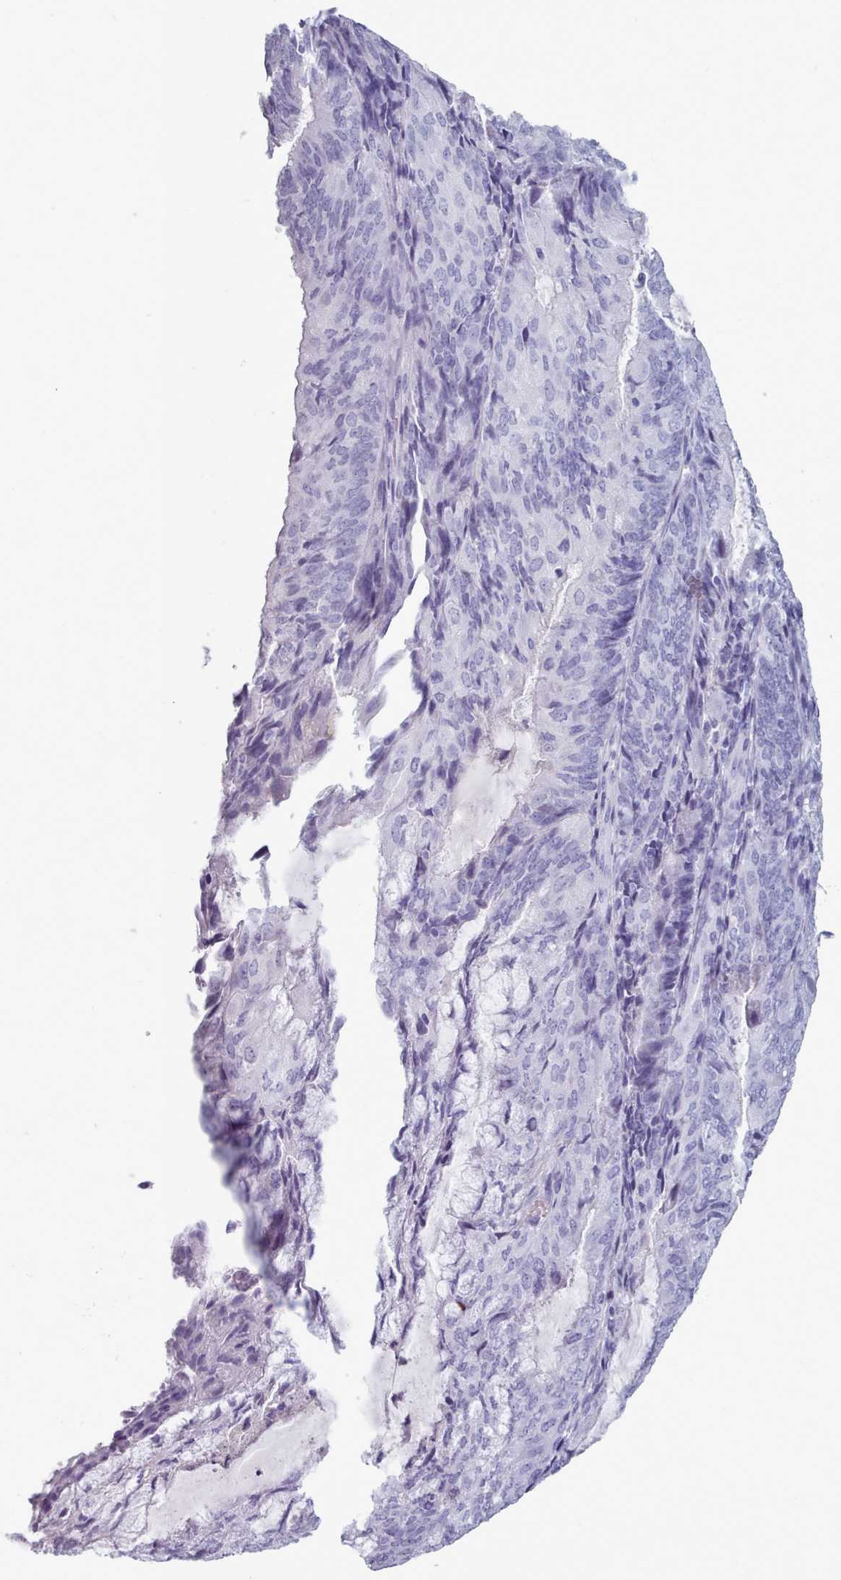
{"staining": {"intensity": "negative", "quantity": "none", "location": "none"}, "tissue": "endometrial cancer", "cell_type": "Tumor cells", "image_type": "cancer", "snomed": [{"axis": "morphology", "description": "Adenocarcinoma, NOS"}, {"axis": "topography", "description": "Endometrium"}], "caption": "Immunohistochemistry histopathology image of endometrial cancer stained for a protein (brown), which reveals no expression in tumor cells.", "gene": "ZNF43", "patient": {"sex": "female", "age": 81}}